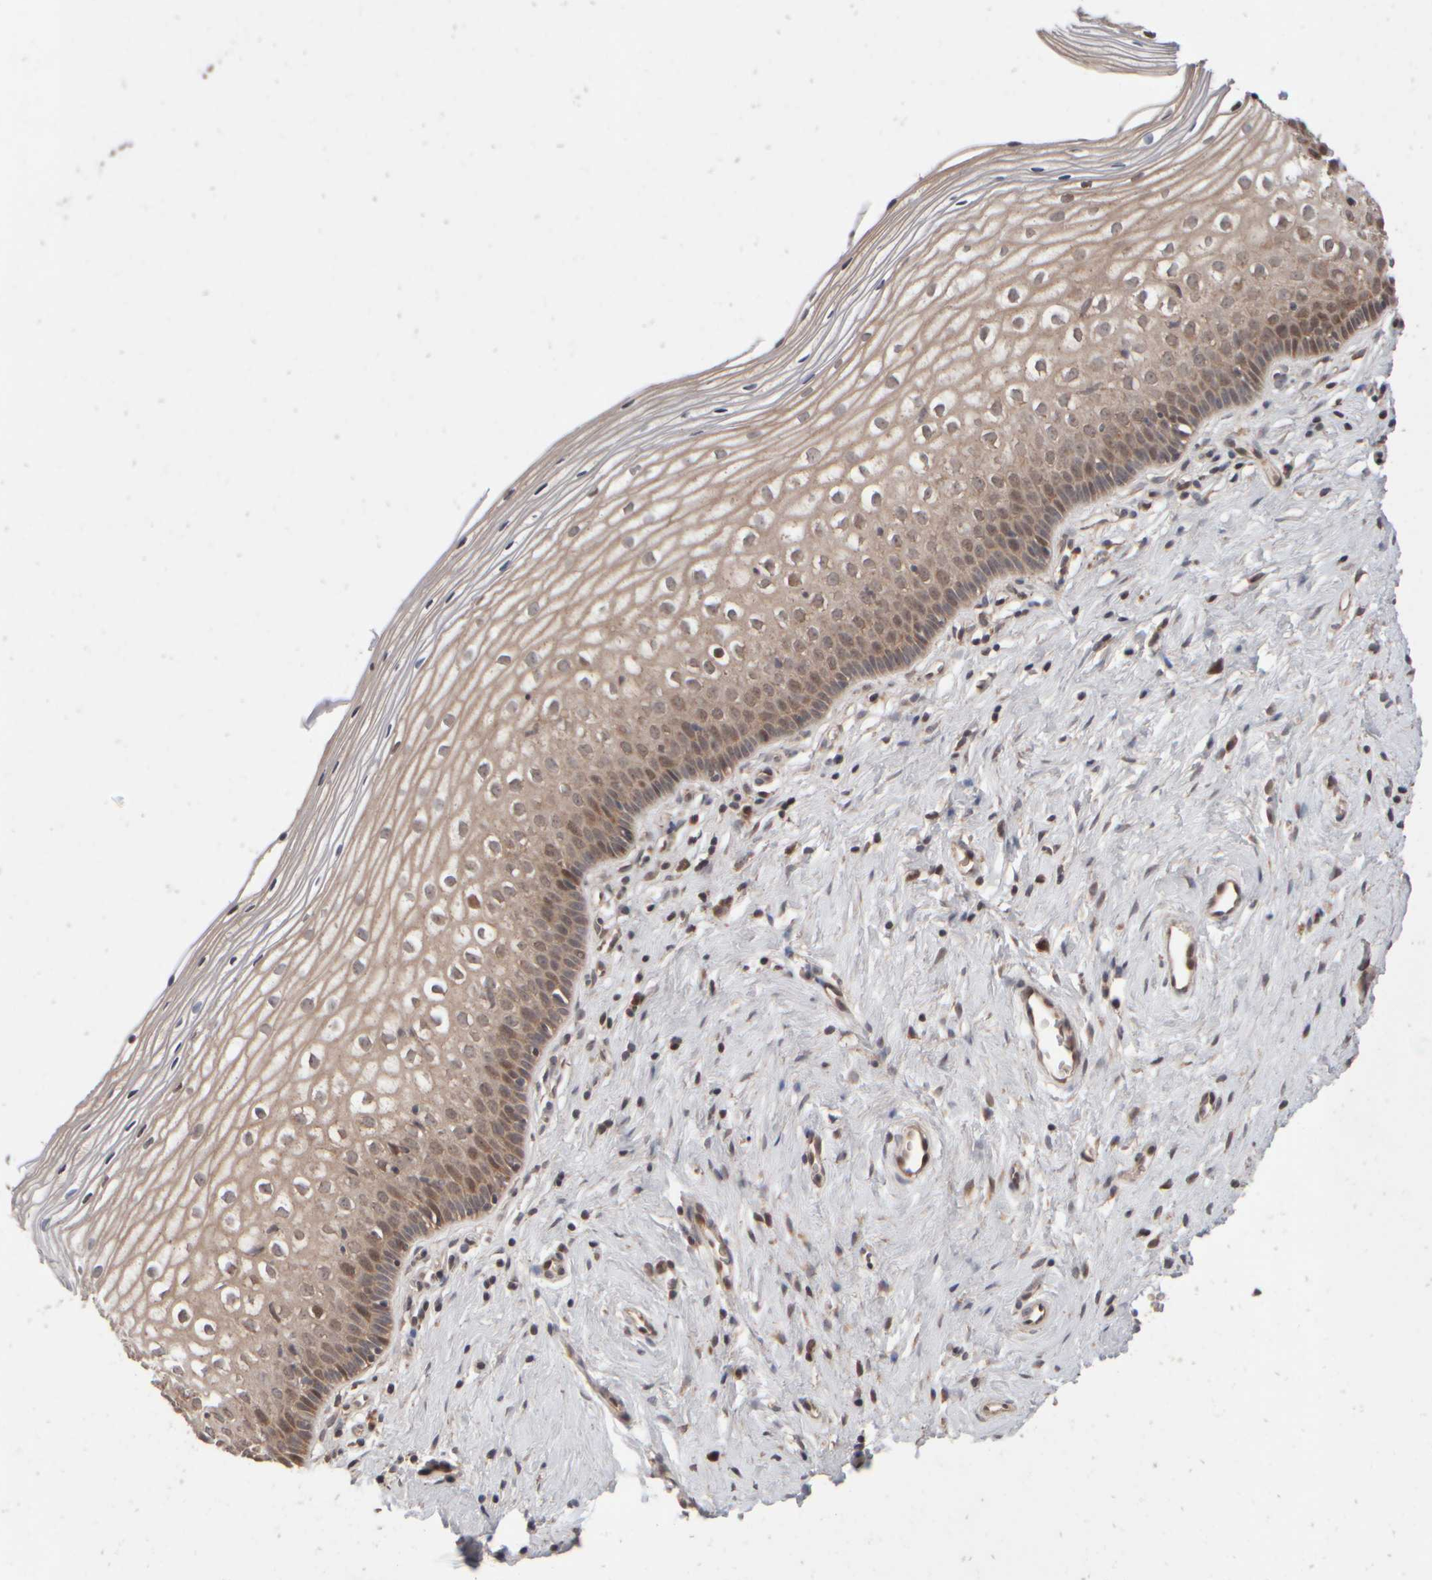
{"staining": {"intensity": "weak", "quantity": ">75%", "location": "cytoplasmic/membranous"}, "tissue": "cervix", "cell_type": "Squamous epithelial cells", "image_type": "normal", "snomed": [{"axis": "morphology", "description": "Normal tissue, NOS"}, {"axis": "topography", "description": "Cervix"}], "caption": "This image displays benign cervix stained with IHC to label a protein in brown. The cytoplasmic/membranous of squamous epithelial cells show weak positivity for the protein. Nuclei are counter-stained blue.", "gene": "ABHD11", "patient": {"sex": "female", "age": 27}}